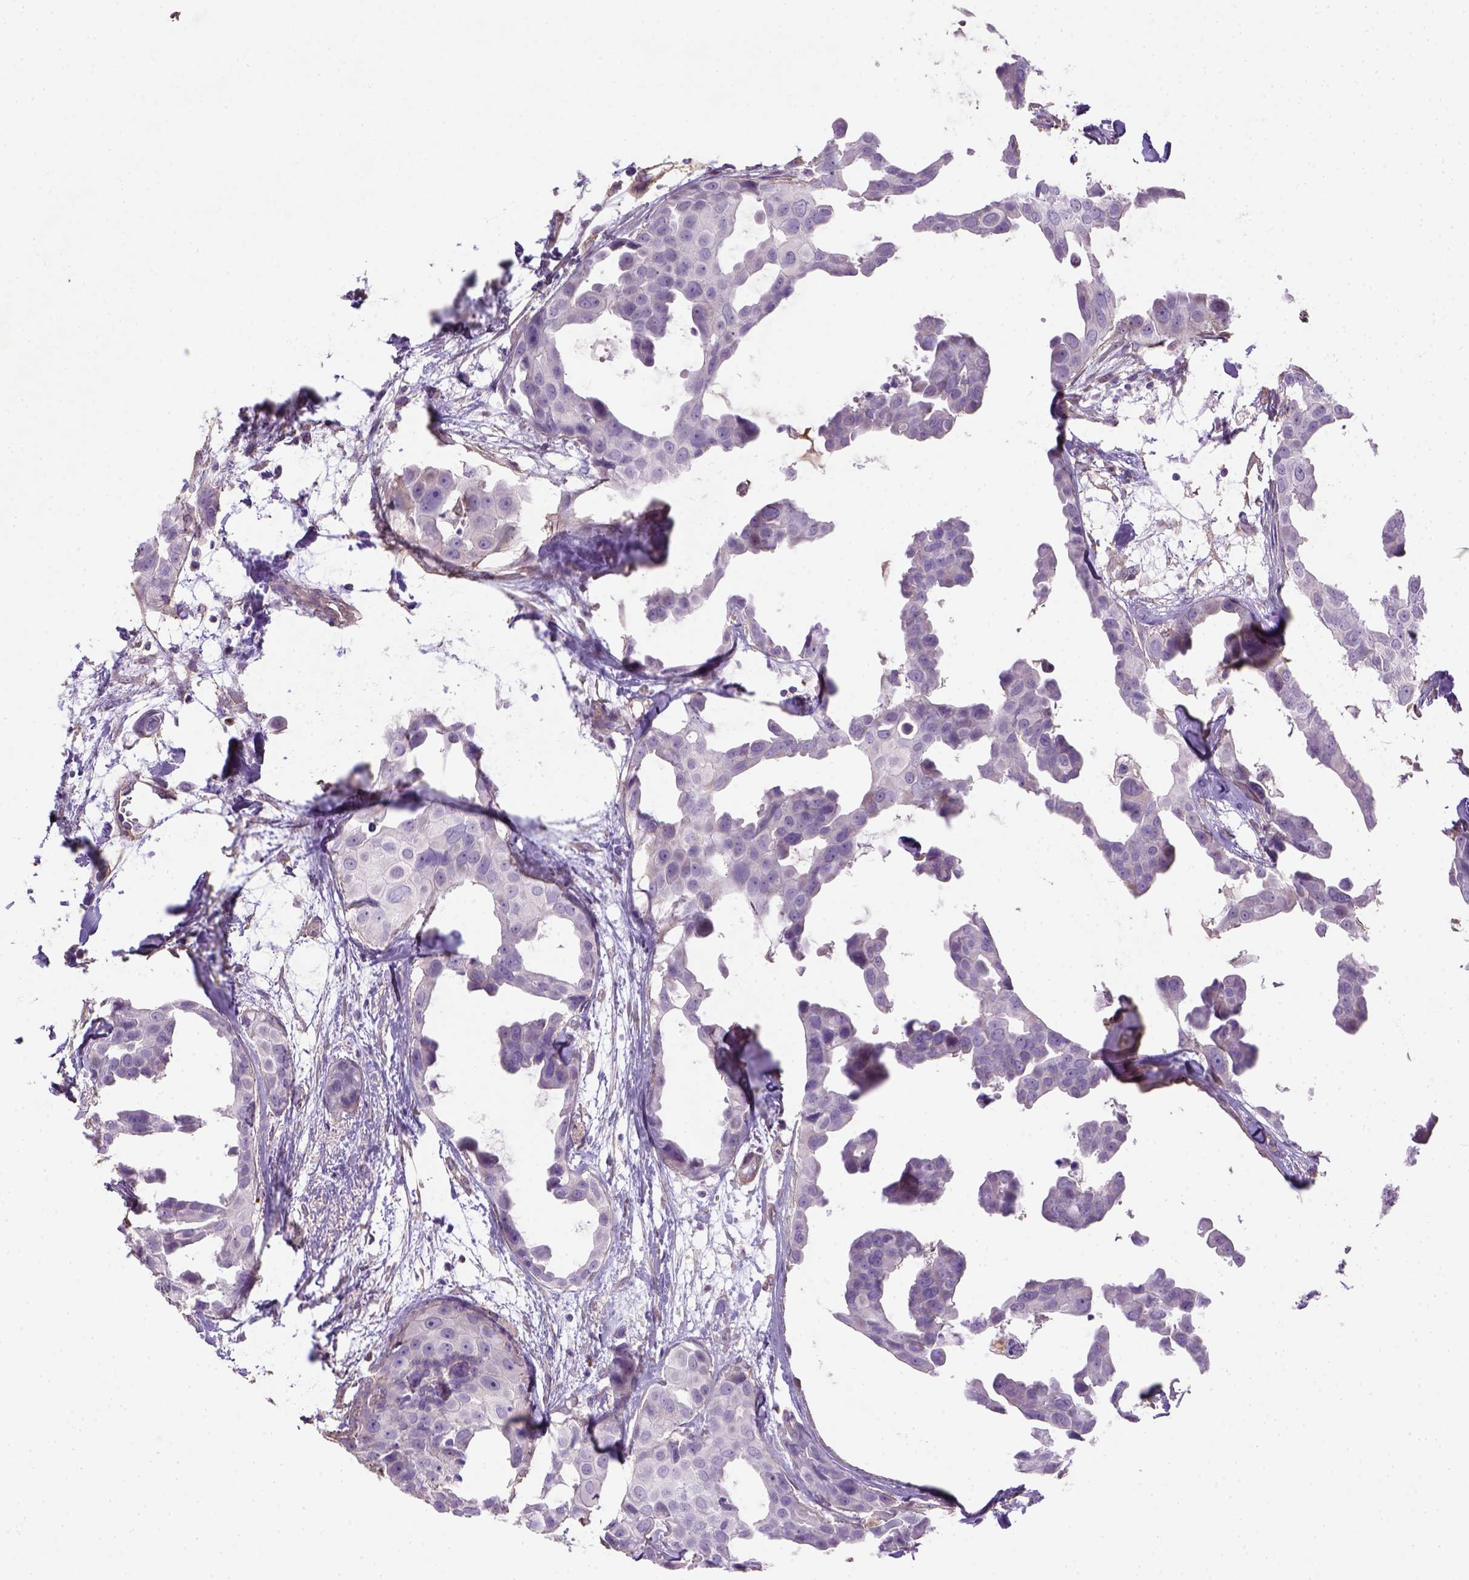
{"staining": {"intensity": "negative", "quantity": "none", "location": "none"}, "tissue": "breast cancer", "cell_type": "Tumor cells", "image_type": "cancer", "snomed": [{"axis": "morphology", "description": "Duct carcinoma"}, {"axis": "topography", "description": "Breast"}], "caption": "IHC photomicrograph of neoplastic tissue: invasive ductal carcinoma (breast) stained with DAB (3,3'-diaminobenzidine) displays no significant protein positivity in tumor cells. (DAB (3,3'-diaminobenzidine) IHC with hematoxylin counter stain).", "gene": "HTRA1", "patient": {"sex": "female", "age": 38}}